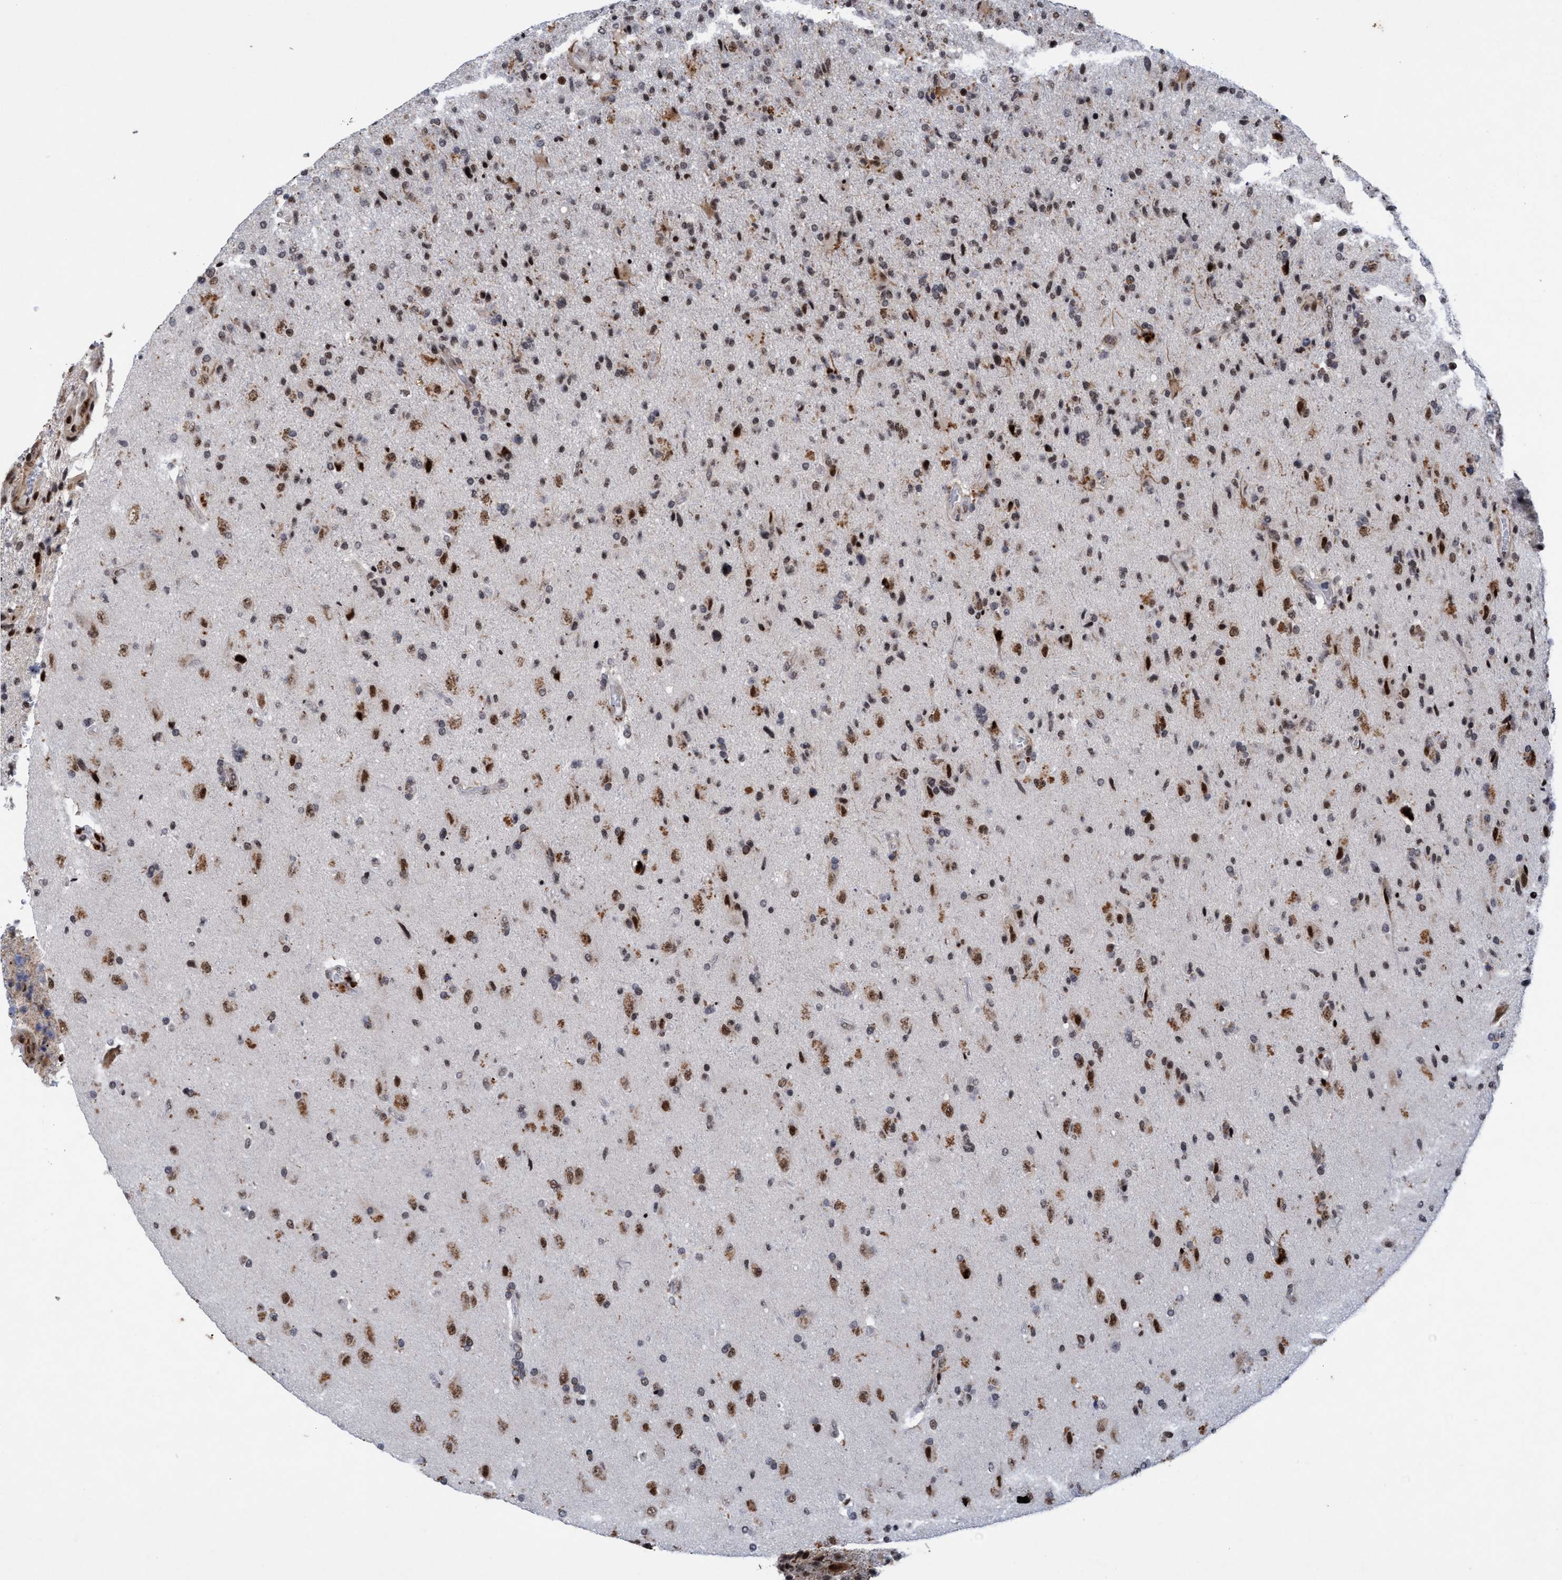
{"staining": {"intensity": "moderate", "quantity": ">75%", "location": "nuclear"}, "tissue": "glioma", "cell_type": "Tumor cells", "image_type": "cancer", "snomed": [{"axis": "morphology", "description": "Glioma, malignant, High grade"}, {"axis": "topography", "description": "Brain"}], "caption": "The photomicrograph demonstrates immunohistochemical staining of malignant glioma (high-grade). There is moderate nuclear positivity is identified in about >75% of tumor cells. (DAB (3,3'-diaminobenzidine) IHC with brightfield microscopy, high magnification).", "gene": "GLT6D1", "patient": {"sex": "male", "age": 72}}